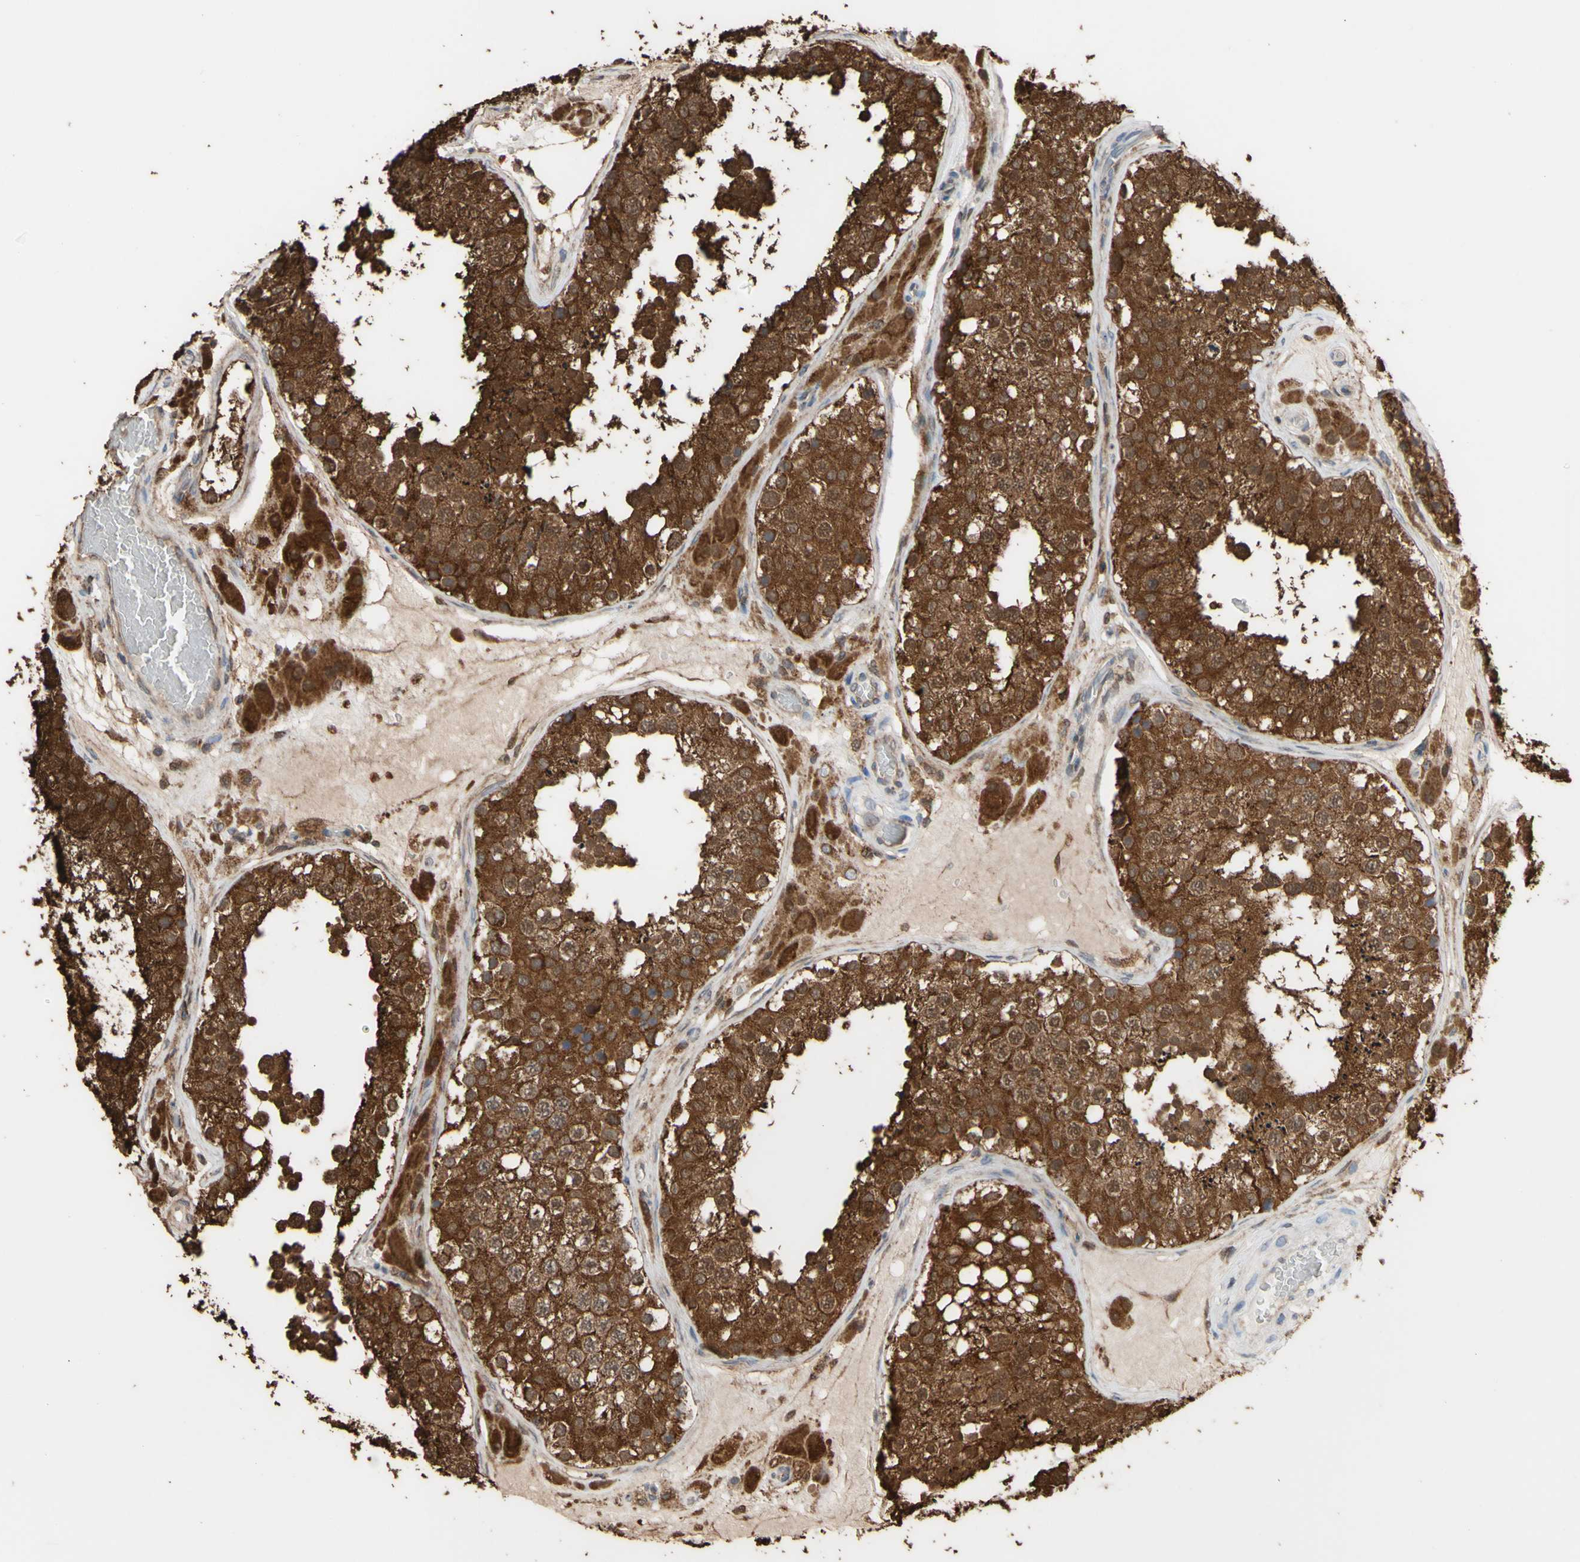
{"staining": {"intensity": "strong", "quantity": ">75%", "location": "cytoplasmic/membranous"}, "tissue": "testis", "cell_type": "Cells in seminiferous ducts", "image_type": "normal", "snomed": [{"axis": "morphology", "description": "Normal tissue, NOS"}, {"axis": "topography", "description": "Testis"}], "caption": "Normal testis was stained to show a protein in brown. There is high levels of strong cytoplasmic/membranous expression in approximately >75% of cells in seminiferous ducts. (Stains: DAB (3,3'-diaminobenzidine) in brown, nuclei in blue, Microscopy: brightfield microscopy at high magnification).", "gene": "ALDH9A1", "patient": {"sex": "male", "age": 26}}